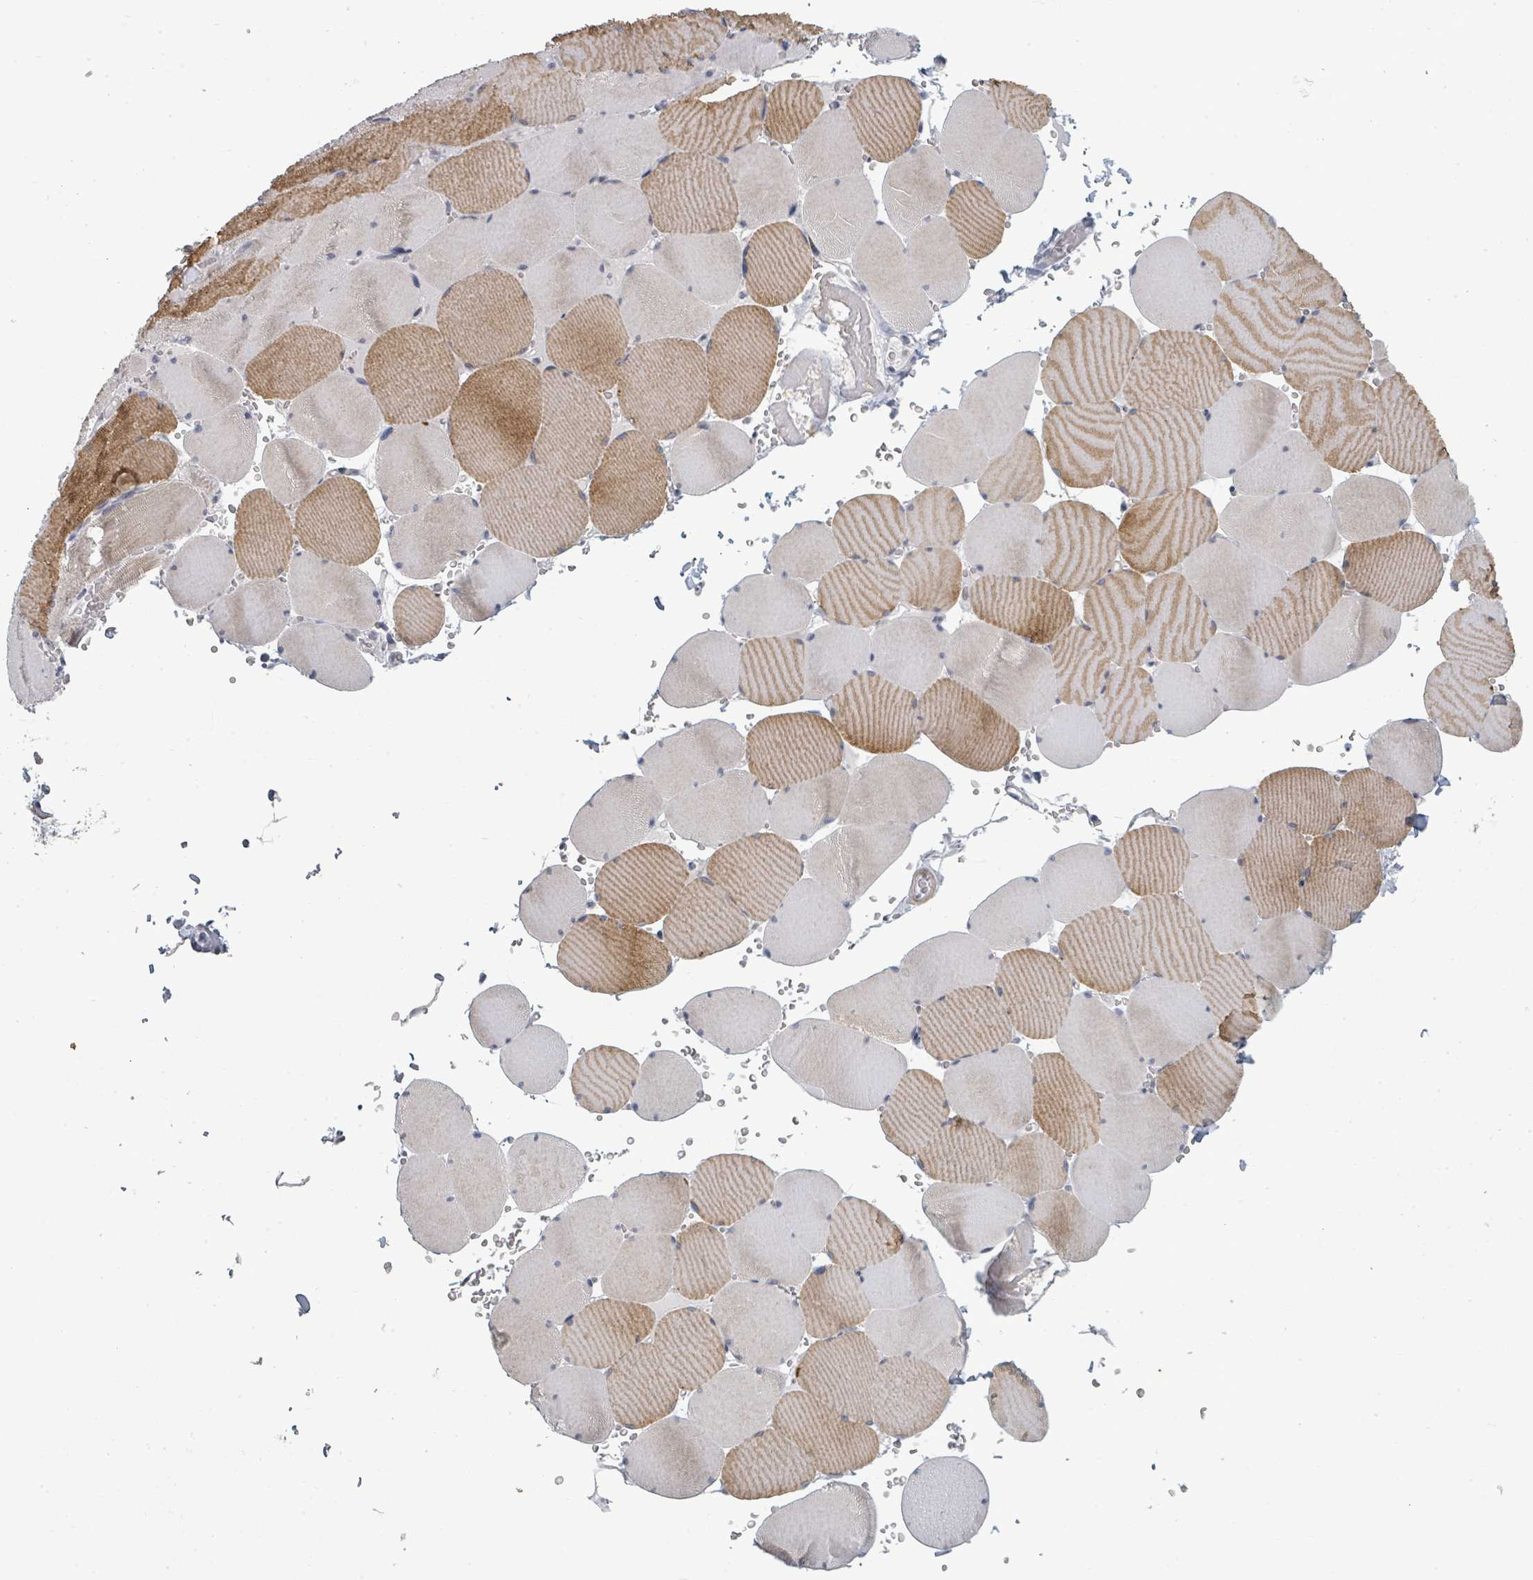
{"staining": {"intensity": "moderate", "quantity": "25%-75%", "location": "cytoplasmic/membranous"}, "tissue": "skeletal muscle", "cell_type": "Myocytes", "image_type": "normal", "snomed": [{"axis": "morphology", "description": "Normal tissue, NOS"}, {"axis": "topography", "description": "Skeletal muscle"}, {"axis": "topography", "description": "Head-Neck"}], "caption": "Immunohistochemistry histopathology image of normal skeletal muscle: human skeletal muscle stained using immunohistochemistry (IHC) exhibits medium levels of moderate protein expression localized specifically in the cytoplasmic/membranous of myocytes, appearing as a cytoplasmic/membranous brown color.", "gene": "PTPN20", "patient": {"sex": "male", "age": 66}}